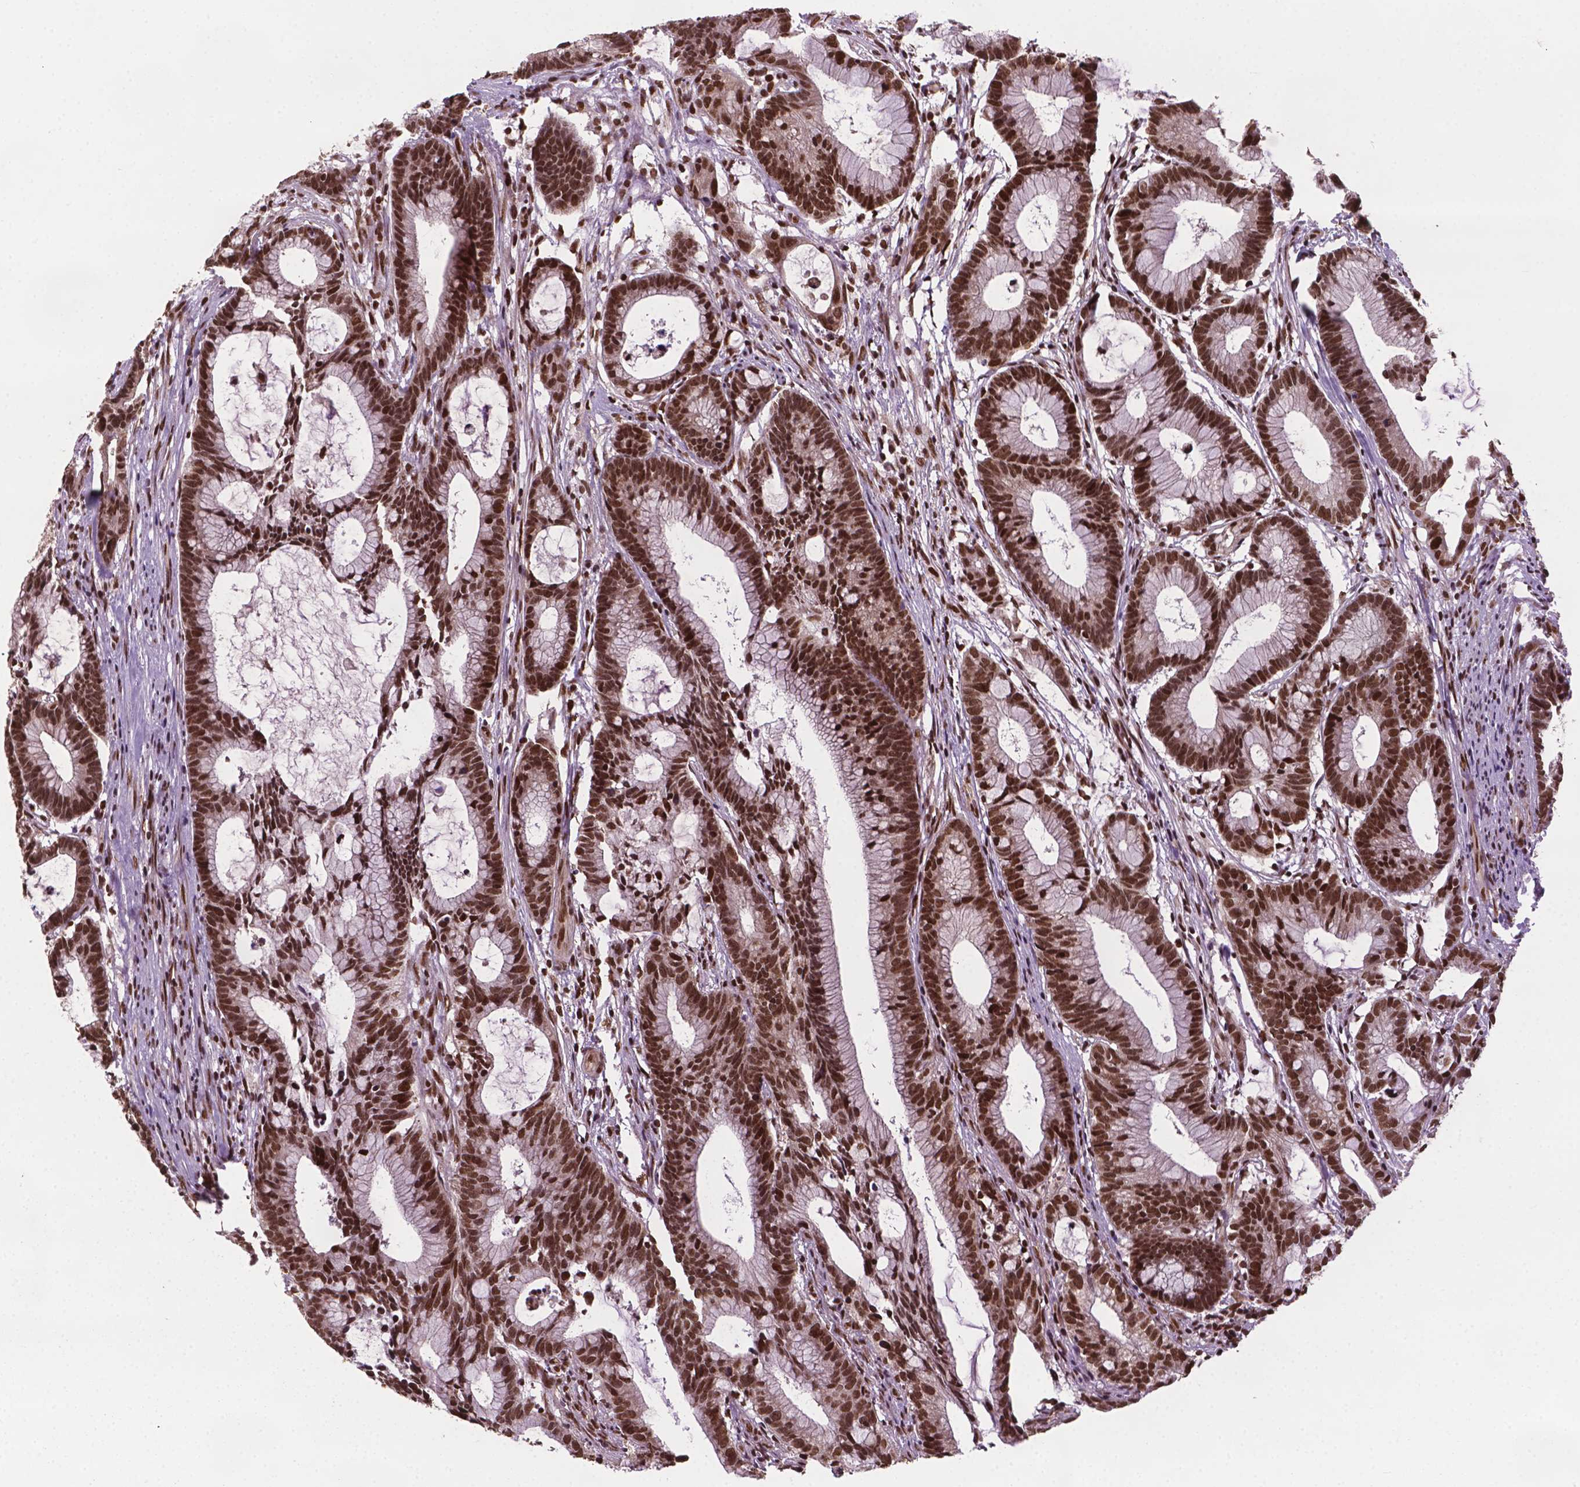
{"staining": {"intensity": "strong", "quantity": ">75%", "location": "nuclear"}, "tissue": "colorectal cancer", "cell_type": "Tumor cells", "image_type": "cancer", "snomed": [{"axis": "morphology", "description": "Adenocarcinoma, NOS"}, {"axis": "topography", "description": "Colon"}], "caption": "Approximately >75% of tumor cells in human adenocarcinoma (colorectal) show strong nuclear protein staining as visualized by brown immunohistochemical staining.", "gene": "SIRT6", "patient": {"sex": "female", "age": 78}}